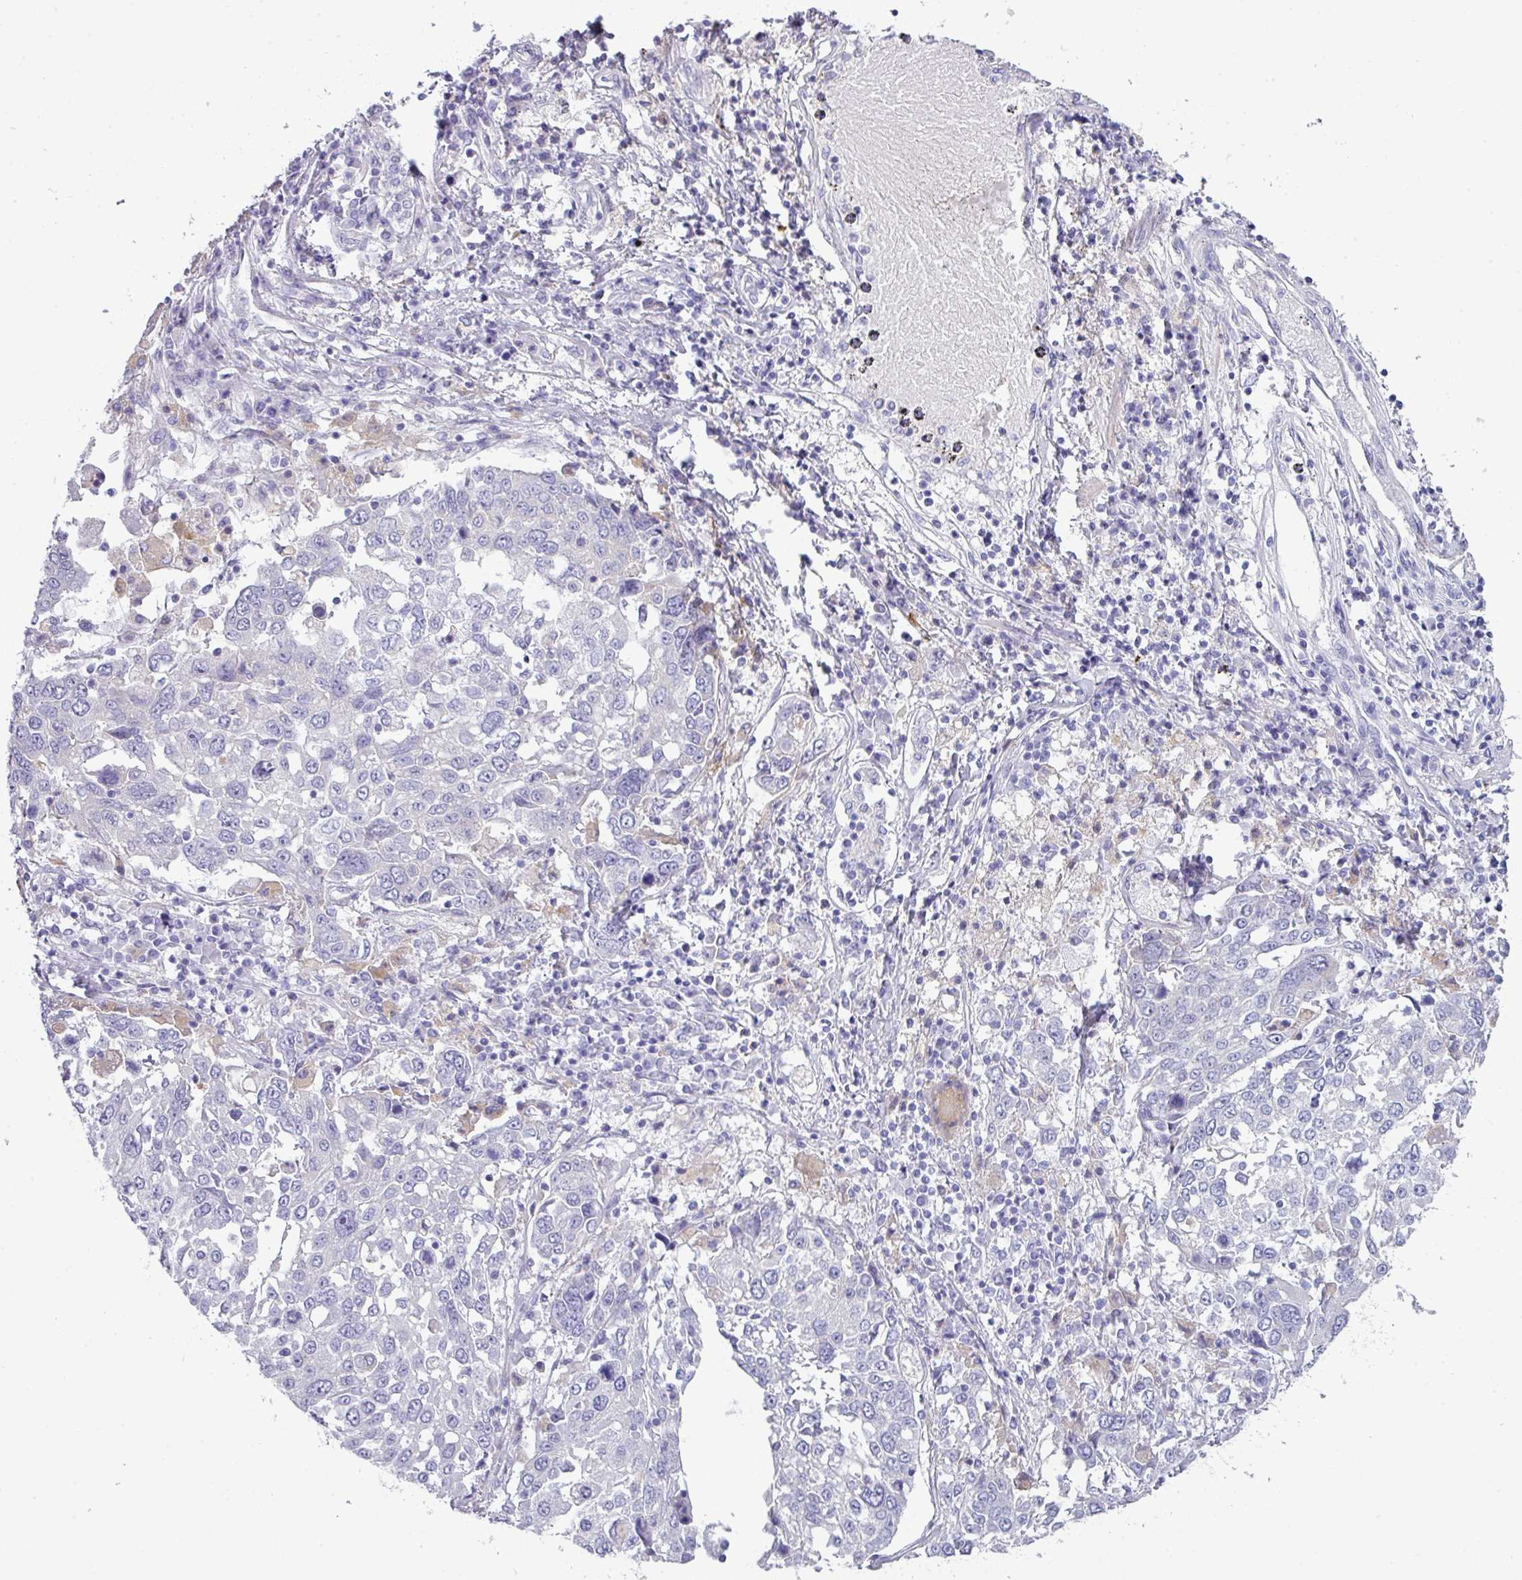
{"staining": {"intensity": "negative", "quantity": "none", "location": "none"}, "tissue": "lung cancer", "cell_type": "Tumor cells", "image_type": "cancer", "snomed": [{"axis": "morphology", "description": "Squamous cell carcinoma, NOS"}, {"axis": "topography", "description": "Lung"}], "caption": "The image displays no significant positivity in tumor cells of lung cancer (squamous cell carcinoma).", "gene": "ABCC5", "patient": {"sex": "male", "age": 65}}